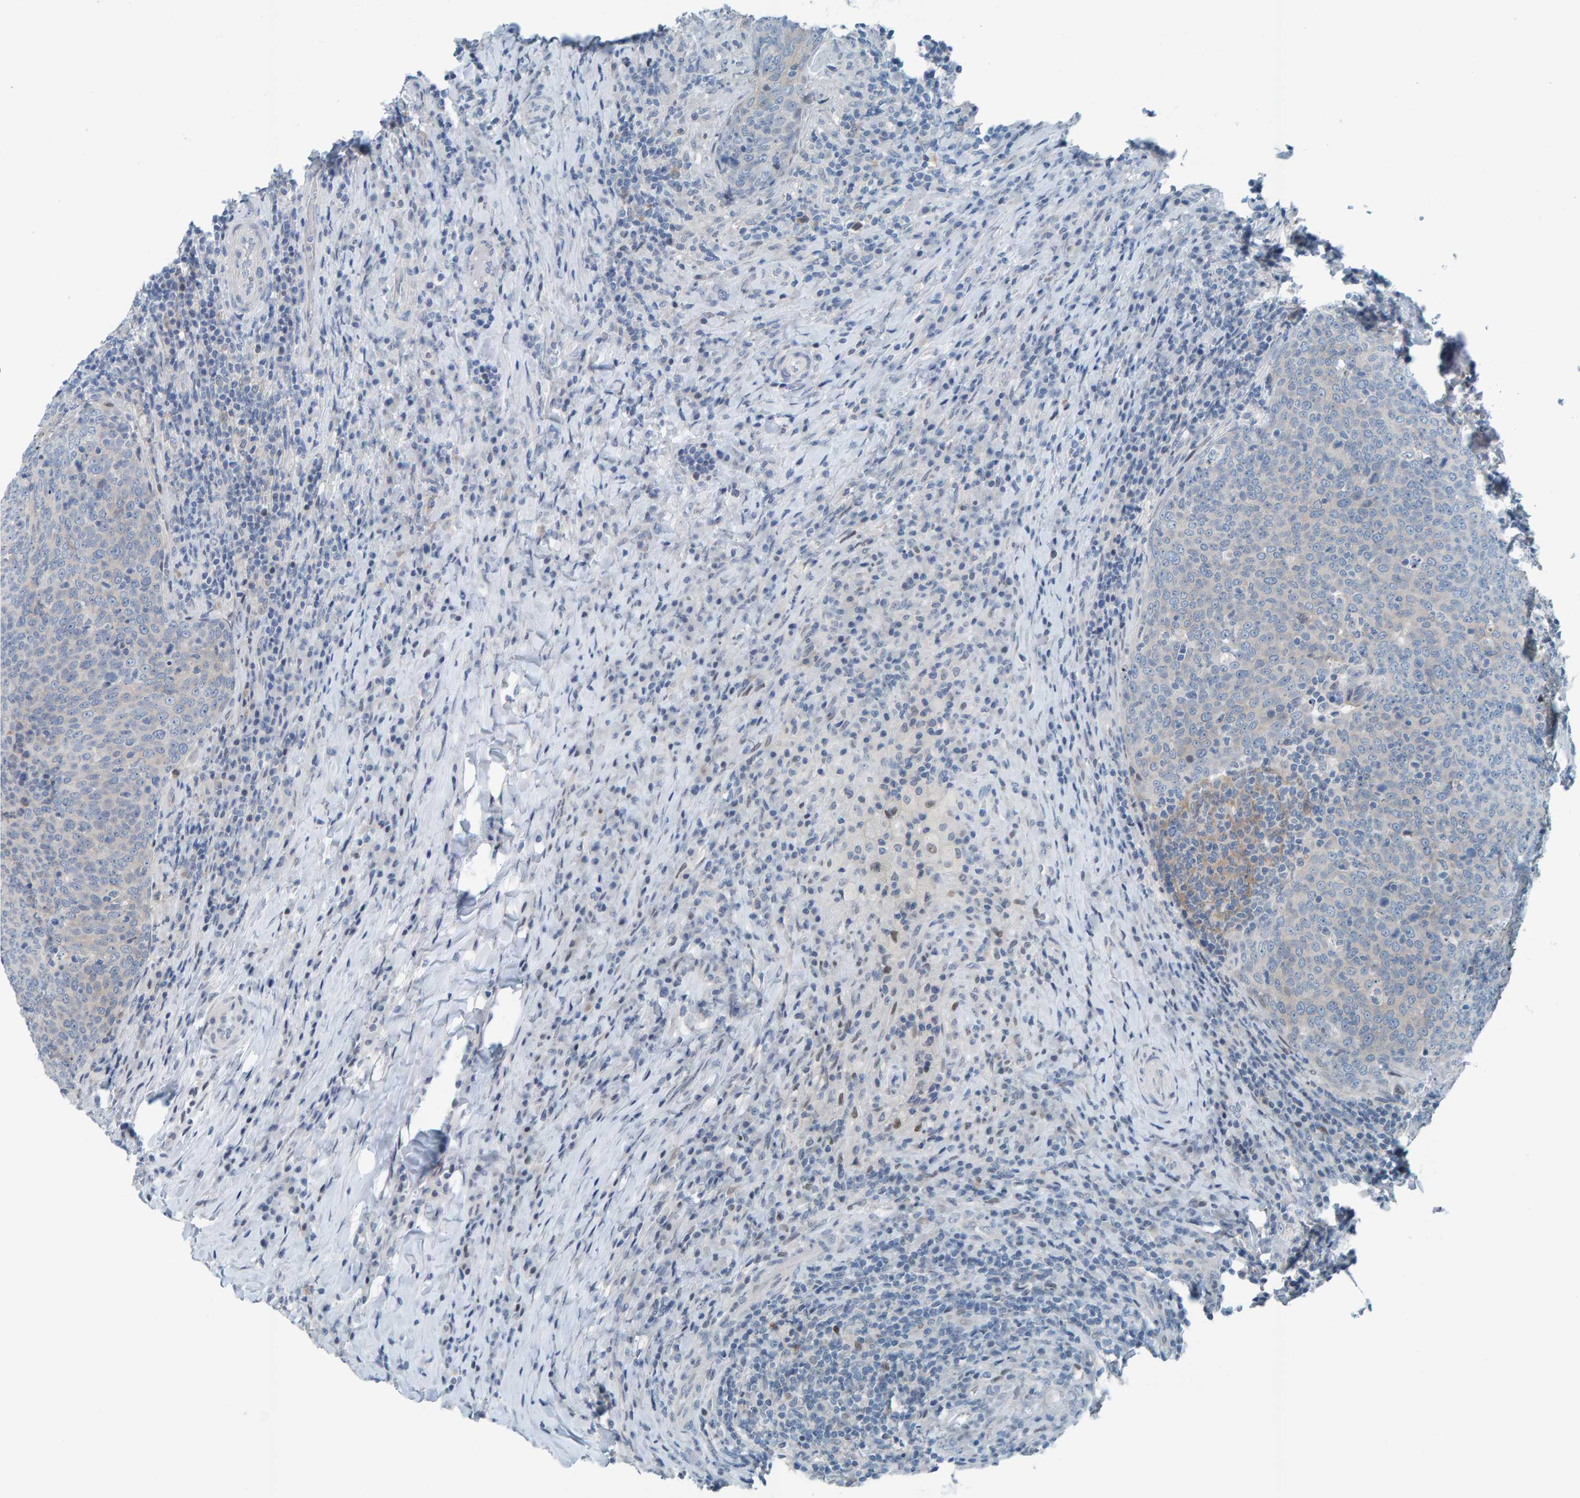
{"staining": {"intensity": "weak", "quantity": "<25%", "location": "cytoplasmic/membranous"}, "tissue": "head and neck cancer", "cell_type": "Tumor cells", "image_type": "cancer", "snomed": [{"axis": "morphology", "description": "Squamous cell carcinoma, NOS"}, {"axis": "morphology", "description": "Squamous cell carcinoma, metastatic, NOS"}, {"axis": "topography", "description": "Lymph node"}, {"axis": "topography", "description": "Head-Neck"}], "caption": "A histopathology image of squamous cell carcinoma (head and neck) stained for a protein reveals no brown staining in tumor cells. (DAB immunohistochemistry, high magnification).", "gene": "CNP", "patient": {"sex": "male", "age": 62}}